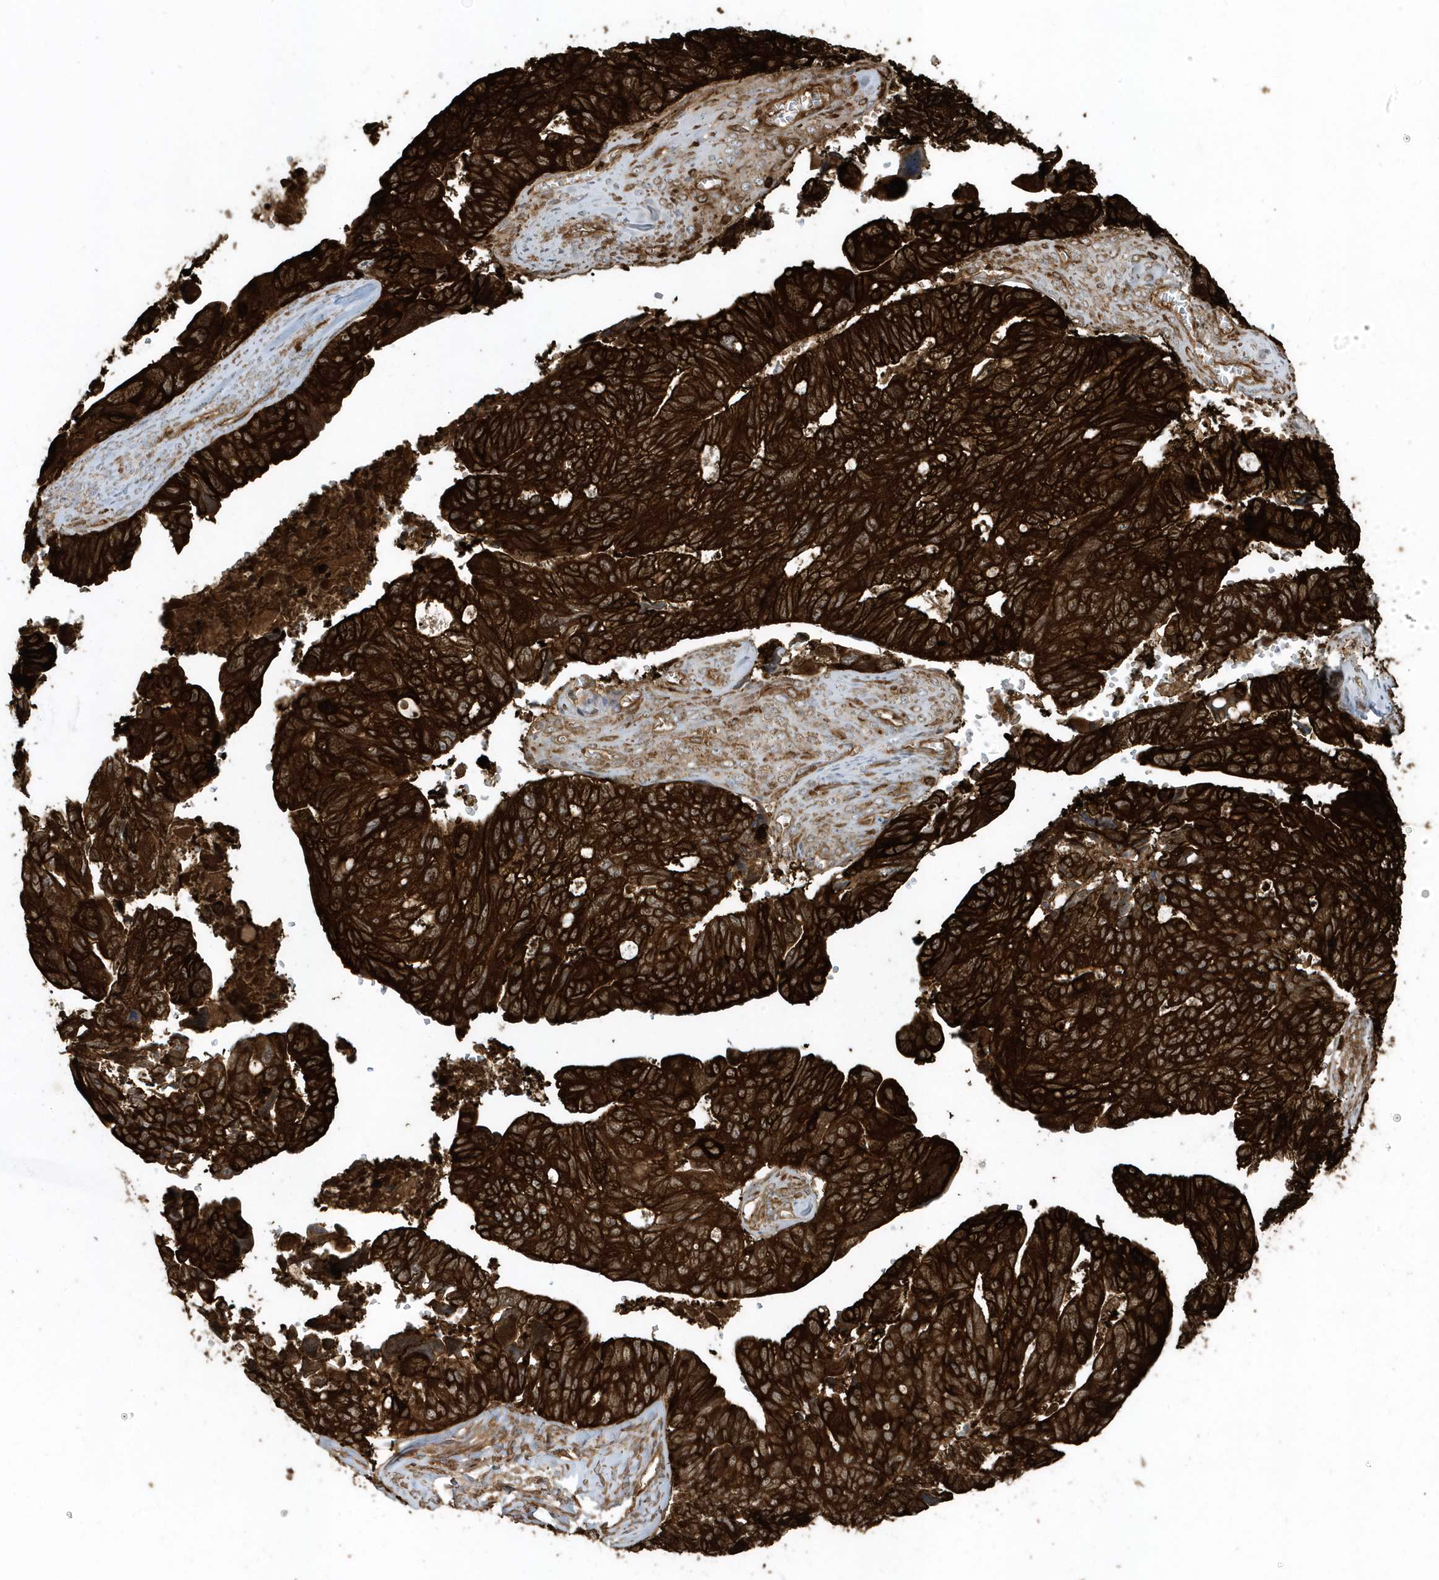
{"staining": {"intensity": "strong", "quantity": ">75%", "location": "cytoplasmic/membranous"}, "tissue": "ovarian cancer", "cell_type": "Tumor cells", "image_type": "cancer", "snomed": [{"axis": "morphology", "description": "Cystadenocarcinoma, serous, NOS"}, {"axis": "topography", "description": "Ovary"}], "caption": "Ovarian serous cystadenocarcinoma tissue shows strong cytoplasmic/membranous staining in approximately >75% of tumor cells The protein of interest is stained brown, and the nuclei are stained in blue (DAB IHC with brightfield microscopy, high magnification).", "gene": "CLCN6", "patient": {"sex": "female", "age": 79}}